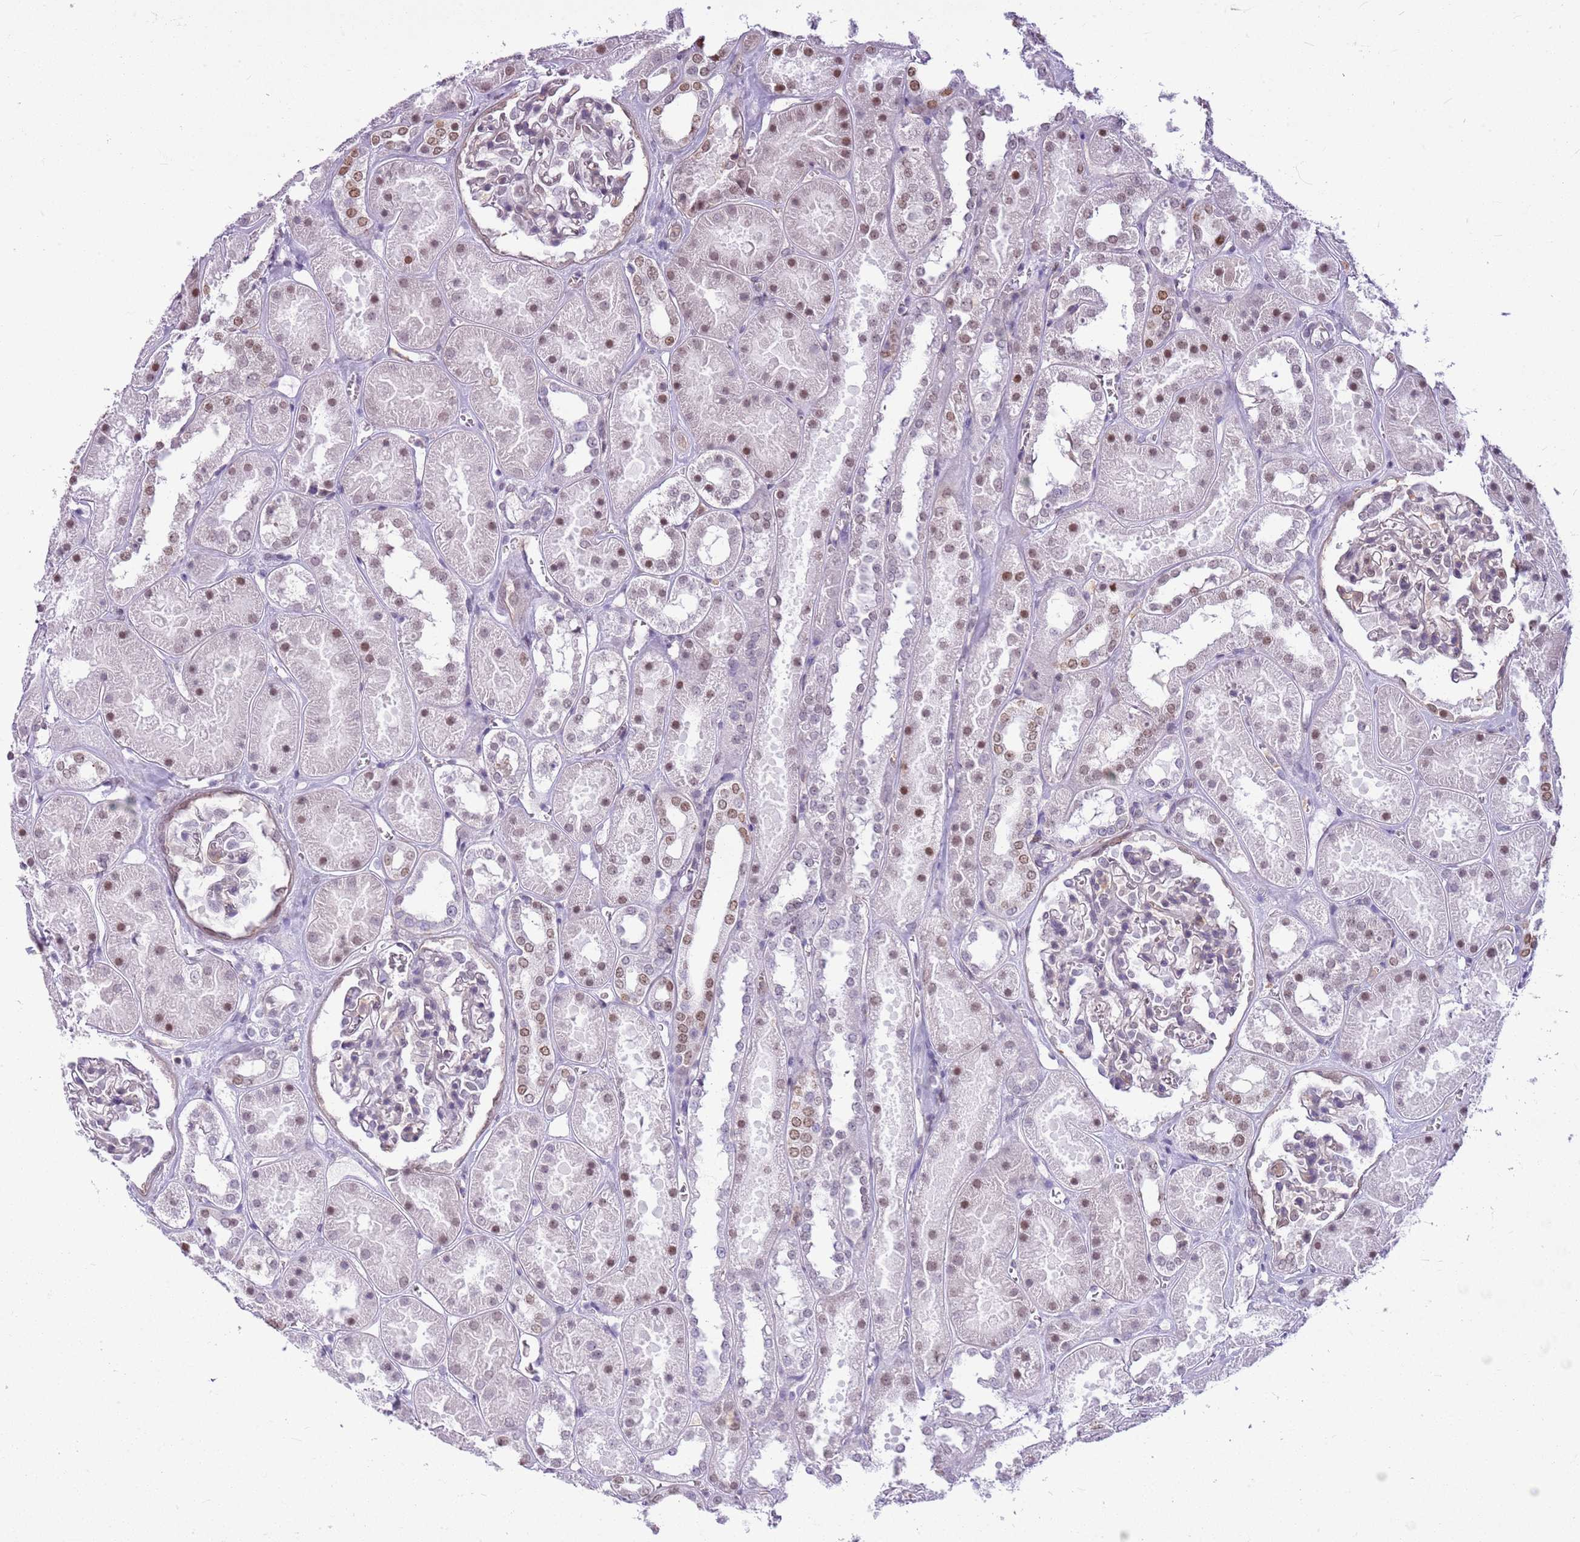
{"staining": {"intensity": "moderate", "quantity": "<25%", "location": "nuclear"}, "tissue": "kidney", "cell_type": "Cells in glomeruli", "image_type": "normal", "snomed": [{"axis": "morphology", "description": "Normal tissue, NOS"}, {"axis": "topography", "description": "Kidney"}], "caption": "Cells in glomeruli display moderate nuclear positivity in approximately <25% of cells in normal kidney.", "gene": "DHX32", "patient": {"sex": "female", "age": 41}}